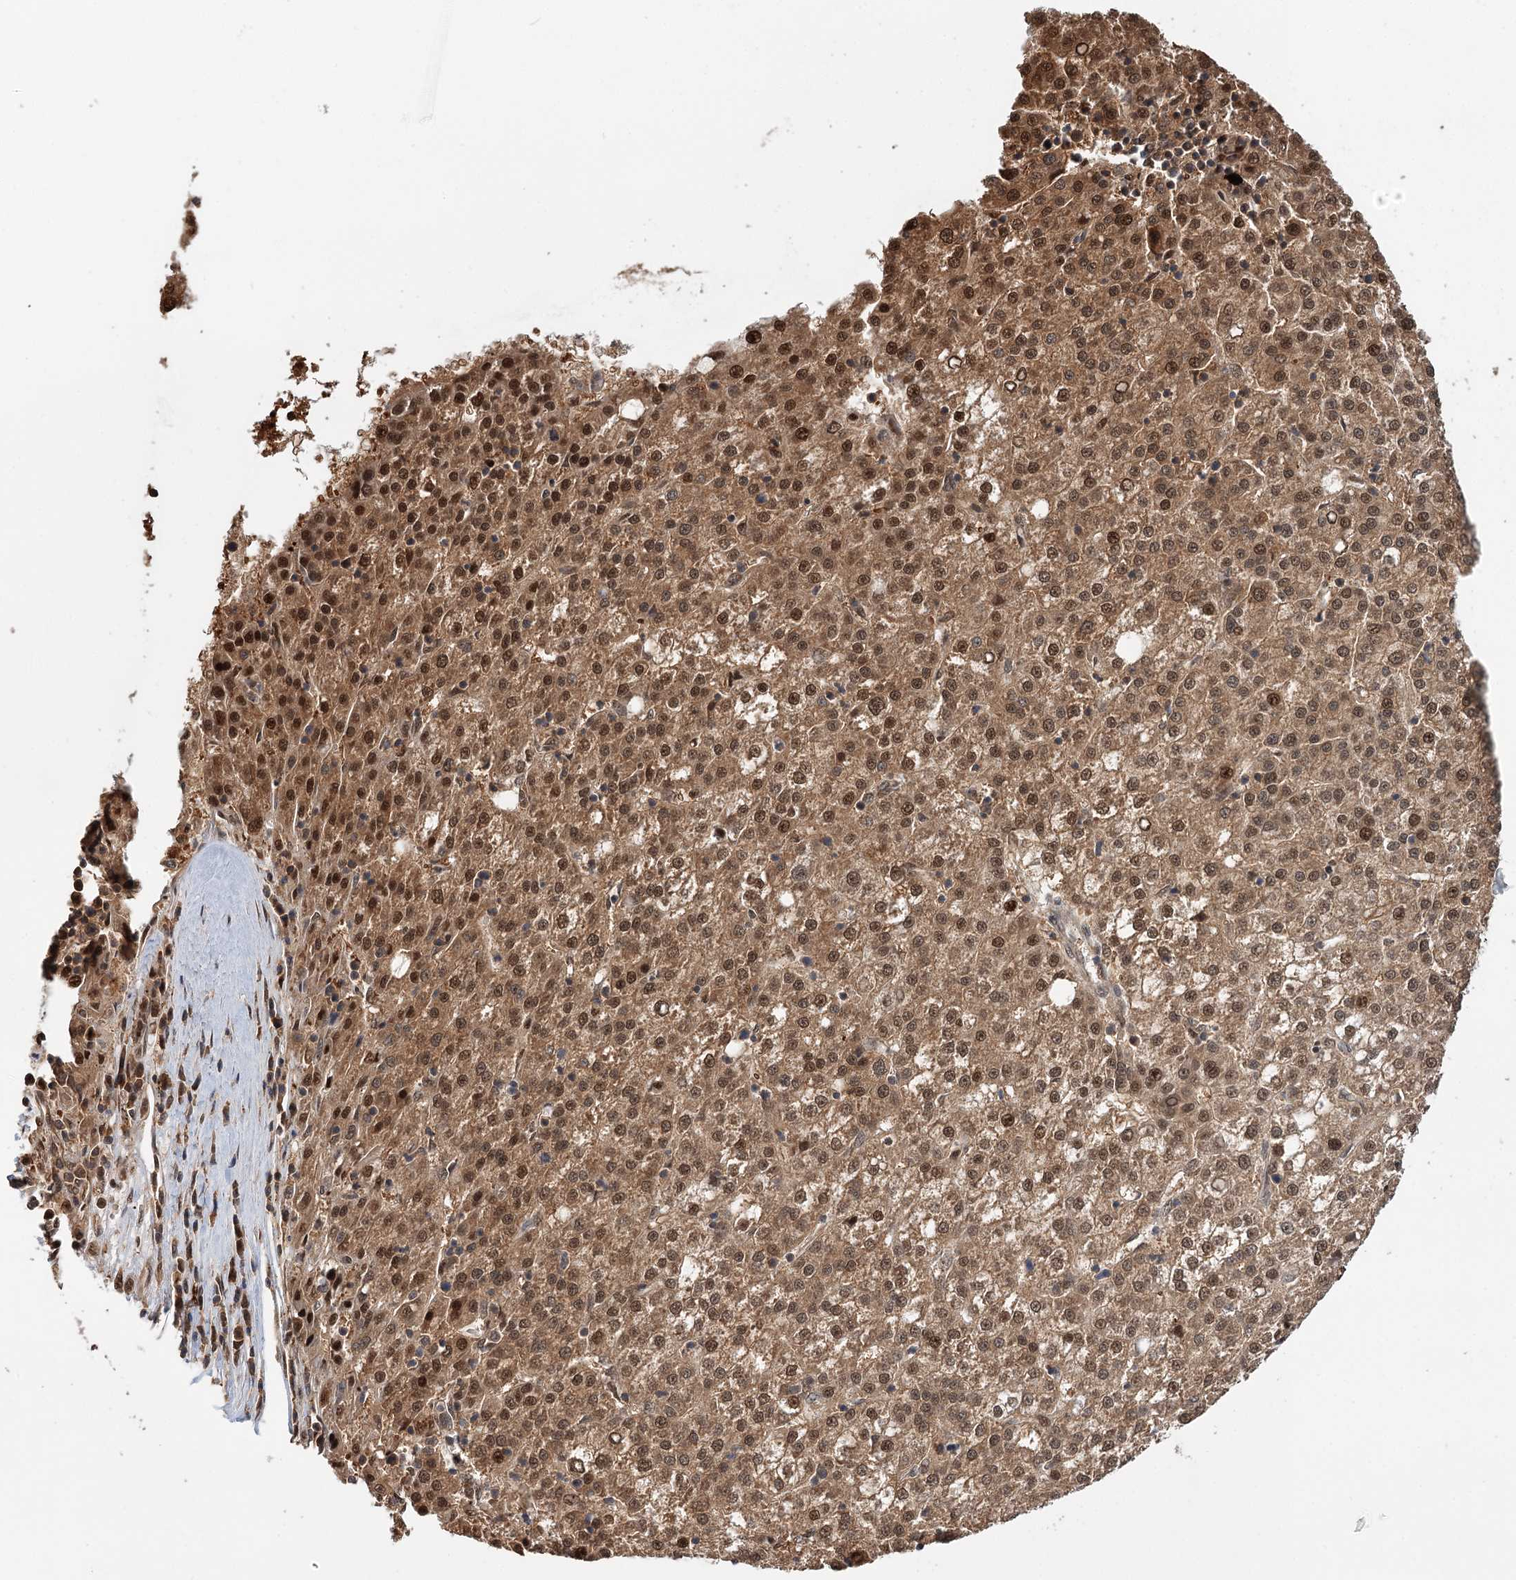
{"staining": {"intensity": "moderate", "quantity": ">75%", "location": "cytoplasmic/membranous,nuclear"}, "tissue": "liver cancer", "cell_type": "Tumor cells", "image_type": "cancer", "snomed": [{"axis": "morphology", "description": "Carcinoma, Hepatocellular, NOS"}, {"axis": "topography", "description": "Liver"}], "caption": "Moderate cytoplasmic/membranous and nuclear expression is identified in approximately >75% of tumor cells in liver cancer.", "gene": "N6AMT1", "patient": {"sex": "female", "age": 58}}